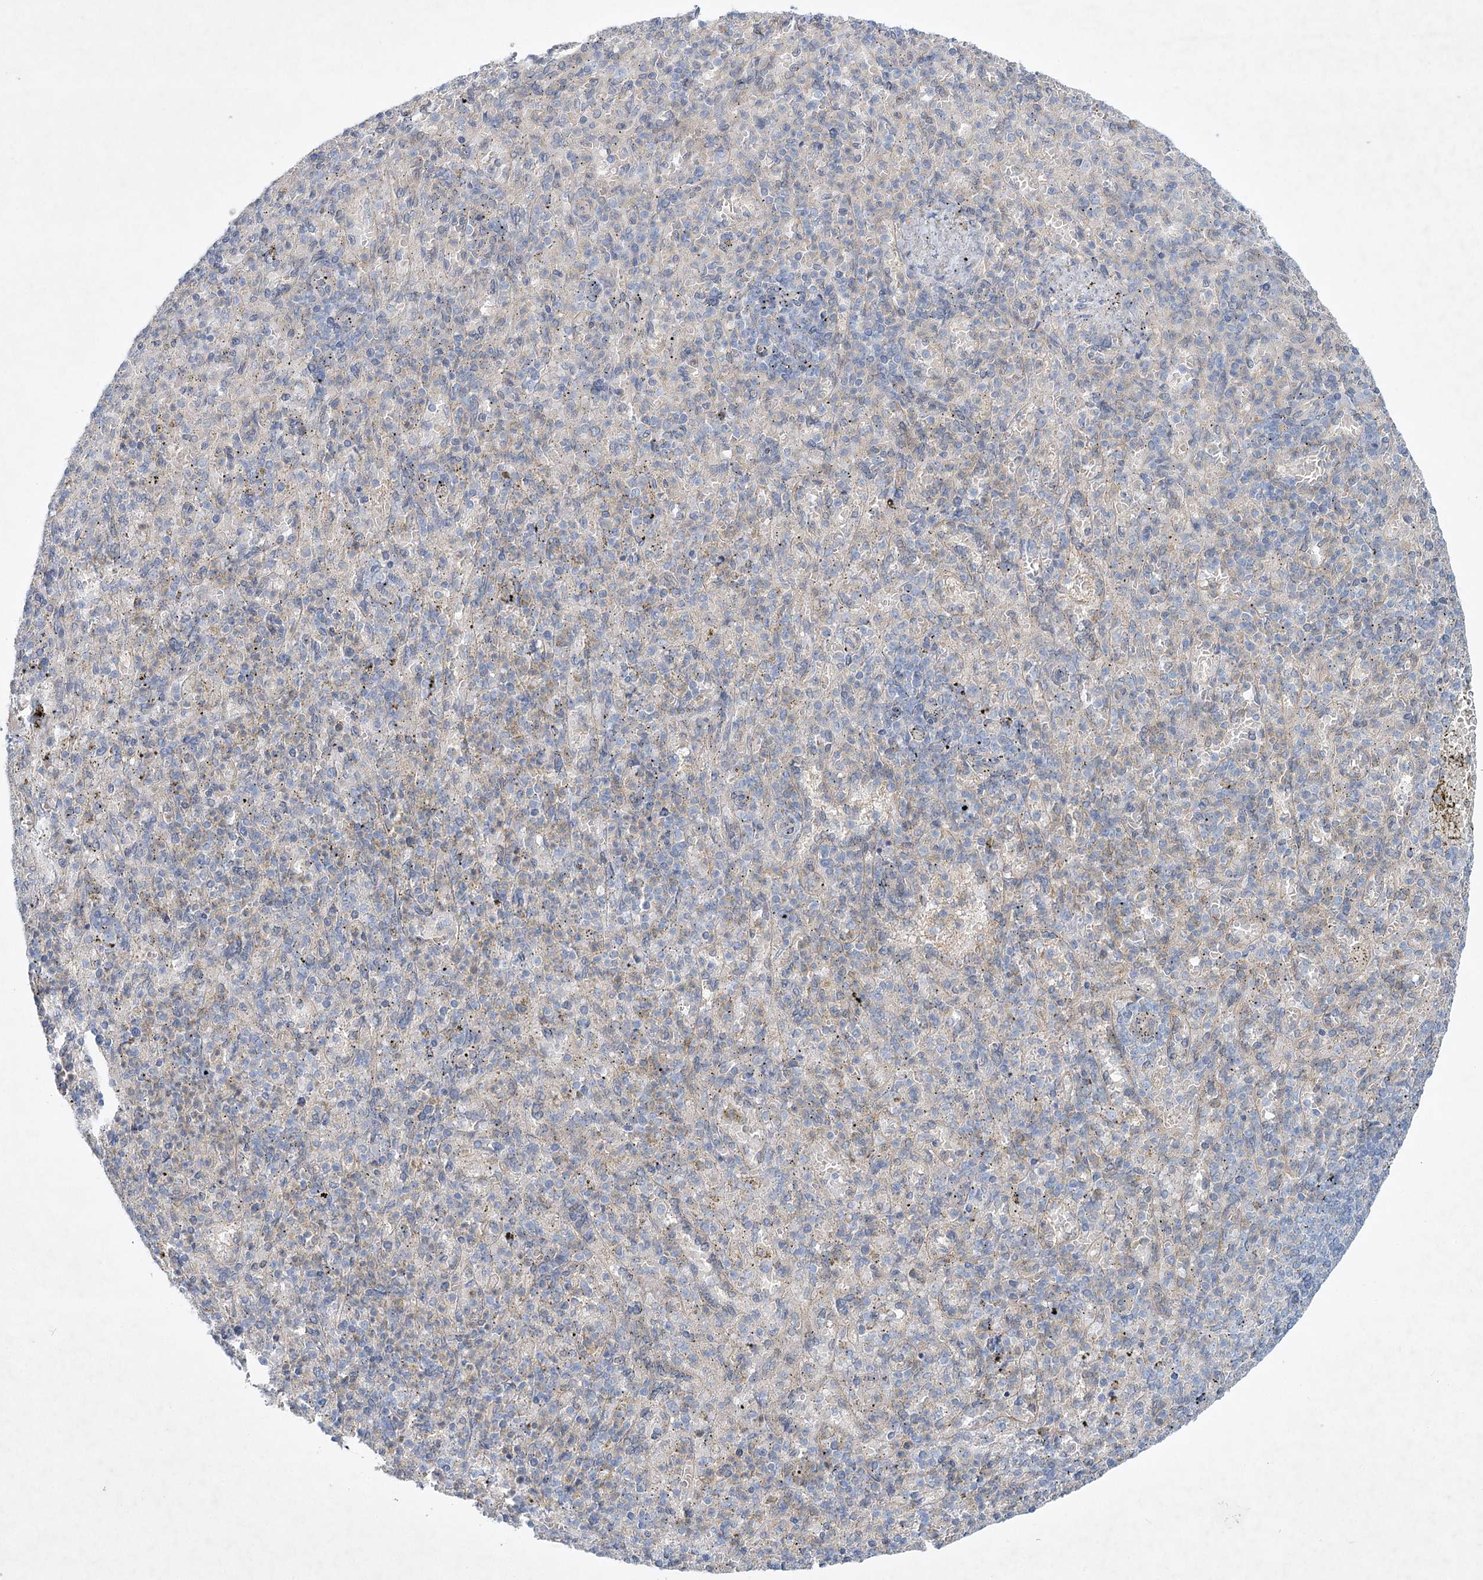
{"staining": {"intensity": "negative", "quantity": "none", "location": "none"}, "tissue": "spleen", "cell_type": "Cells in red pulp", "image_type": "normal", "snomed": [{"axis": "morphology", "description": "Normal tissue, NOS"}, {"axis": "topography", "description": "Spleen"}], "caption": "Immunohistochemical staining of unremarkable human spleen displays no significant staining in cells in red pulp. (Stains: DAB immunohistochemistry with hematoxylin counter stain, Microscopy: brightfield microscopy at high magnification).", "gene": "AAMDC", "patient": {"sex": "female", "age": 74}}